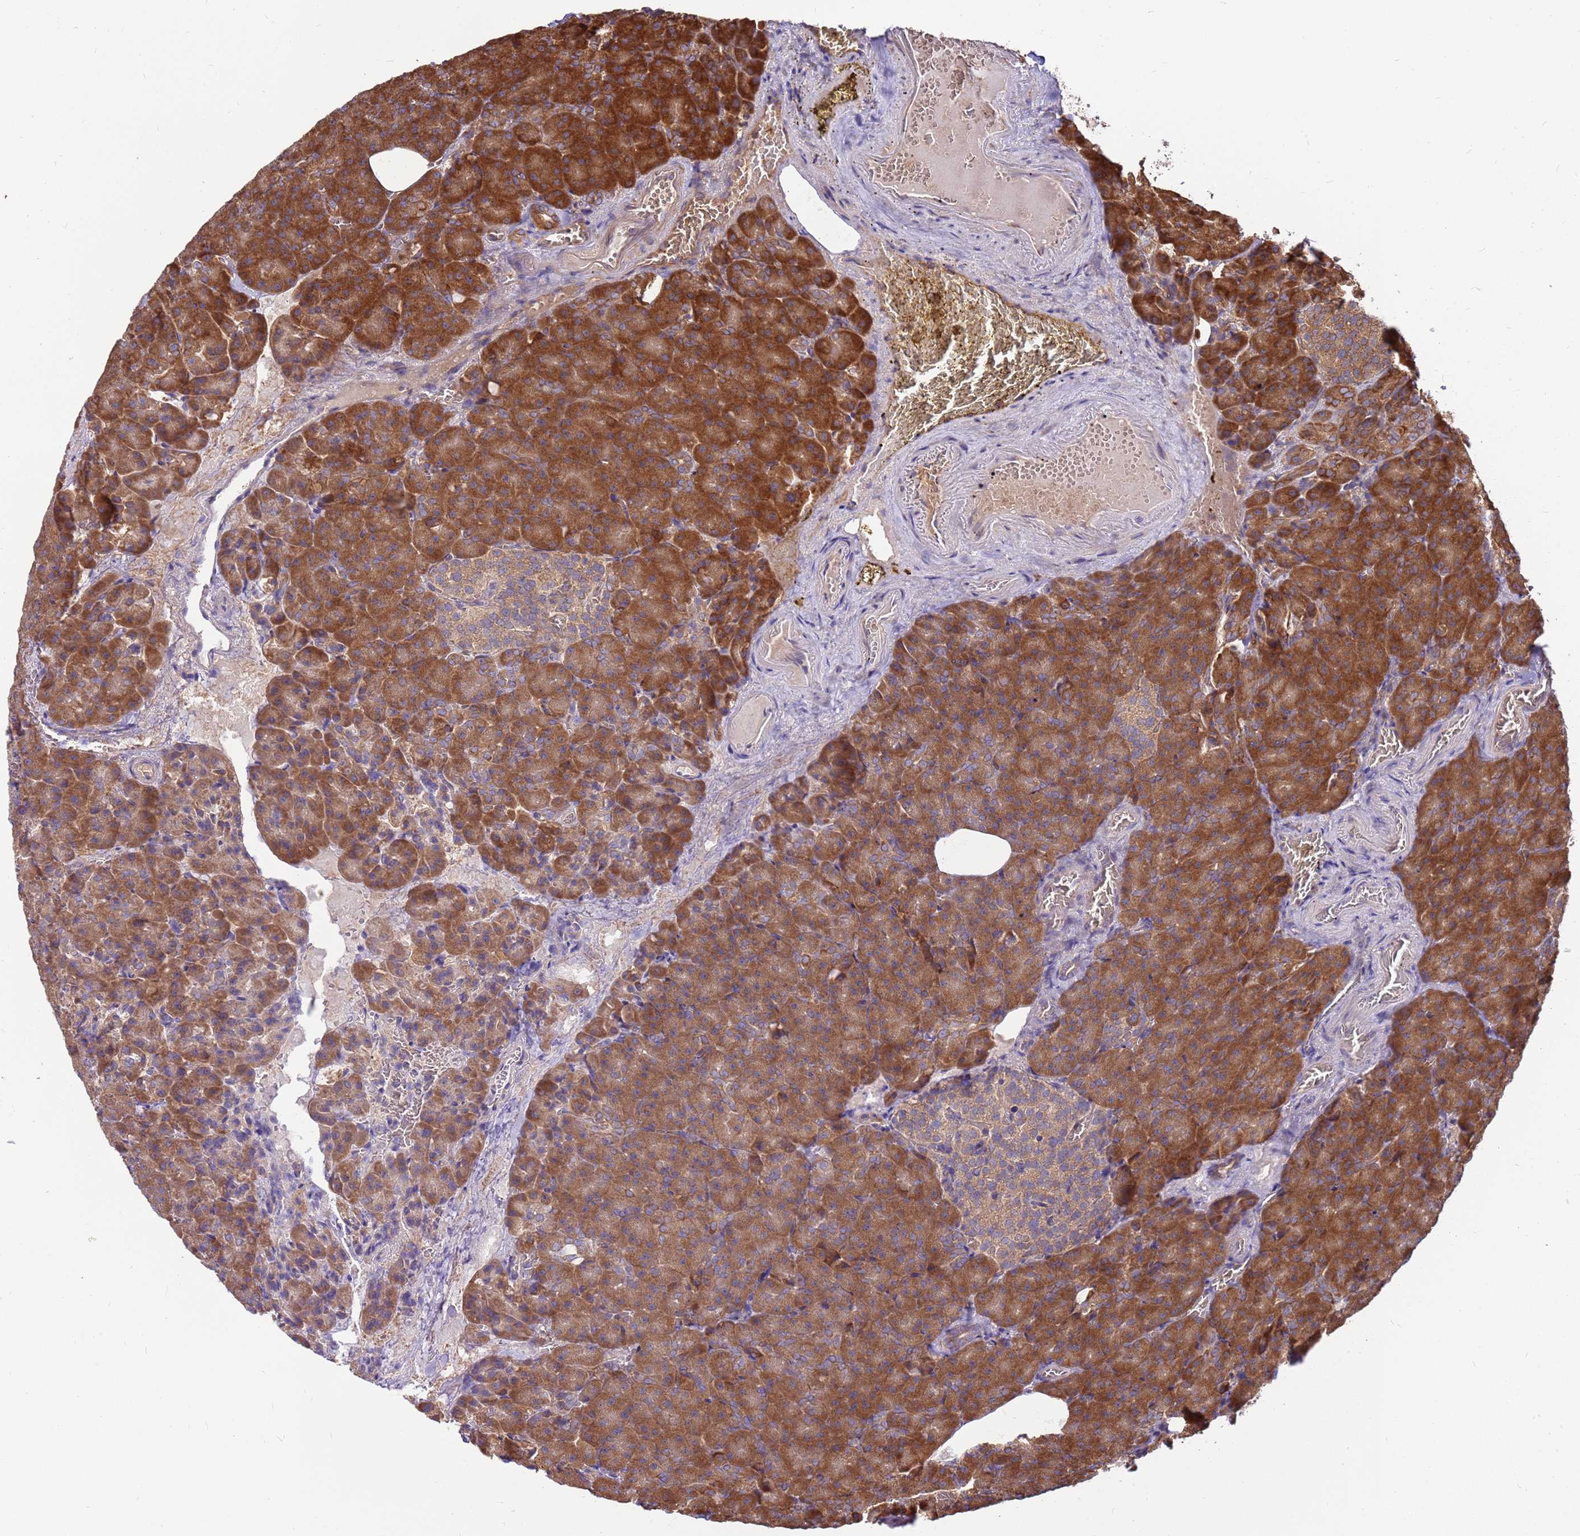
{"staining": {"intensity": "strong", "quantity": ">75%", "location": "cytoplasmic/membranous"}, "tissue": "pancreas", "cell_type": "Exocrine glandular cells", "image_type": "normal", "snomed": [{"axis": "morphology", "description": "Normal tissue, NOS"}, {"axis": "topography", "description": "Pancreas"}], "caption": "This is a histology image of immunohistochemistry (IHC) staining of benign pancreas, which shows strong positivity in the cytoplasmic/membranous of exocrine glandular cells.", "gene": "SLC44A5", "patient": {"sex": "female", "age": 74}}